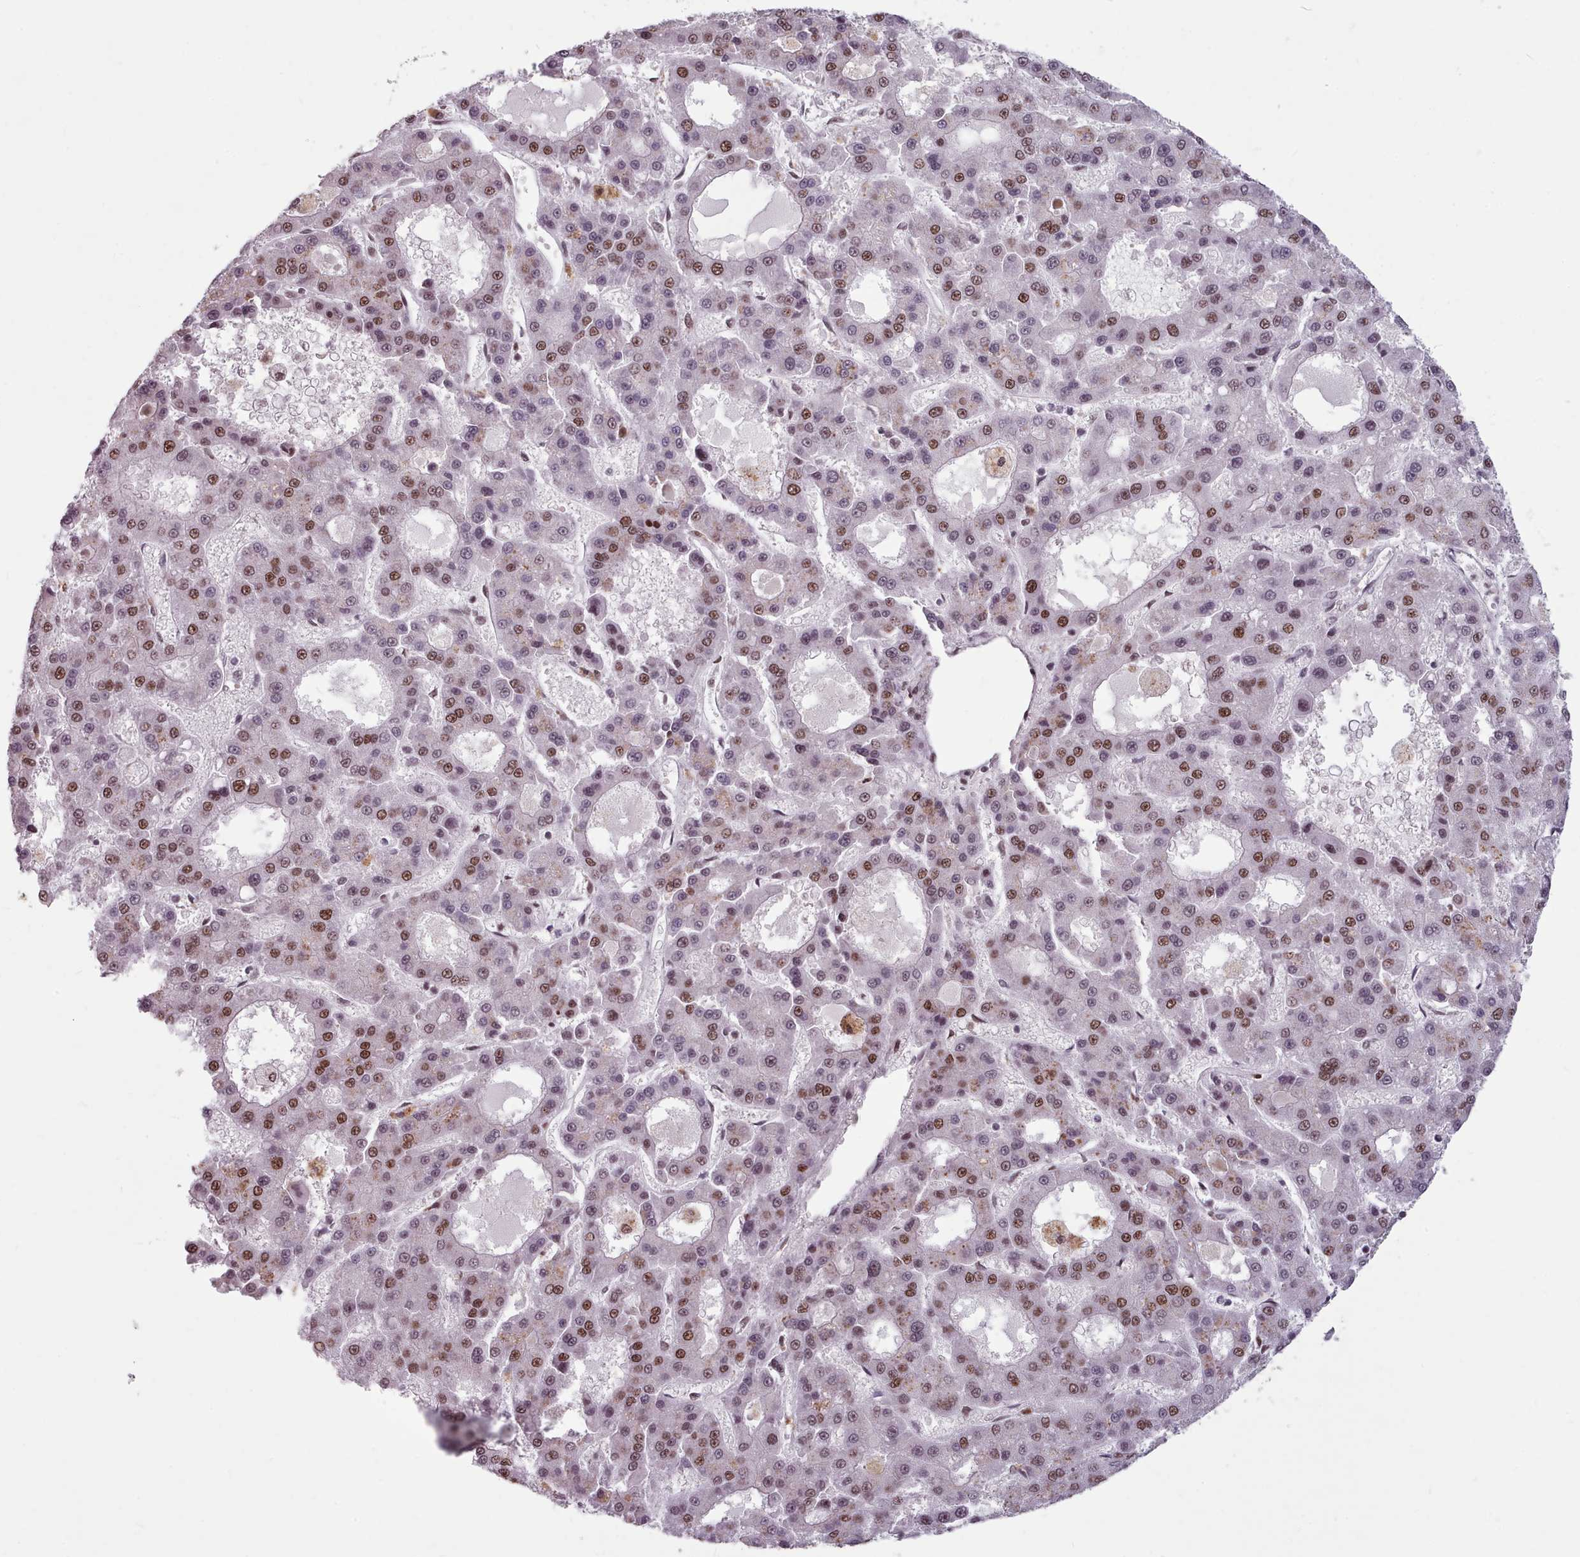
{"staining": {"intensity": "moderate", "quantity": "25%-75%", "location": "nuclear"}, "tissue": "liver cancer", "cell_type": "Tumor cells", "image_type": "cancer", "snomed": [{"axis": "morphology", "description": "Carcinoma, Hepatocellular, NOS"}, {"axis": "topography", "description": "Liver"}], "caption": "Protein expression analysis of human liver cancer (hepatocellular carcinoma) reveals moderate nuclear expression in approximately 25%-75% of tumor cells.", "gene": "SRRM1", "patient": {"sex": "male", "age": 70}}